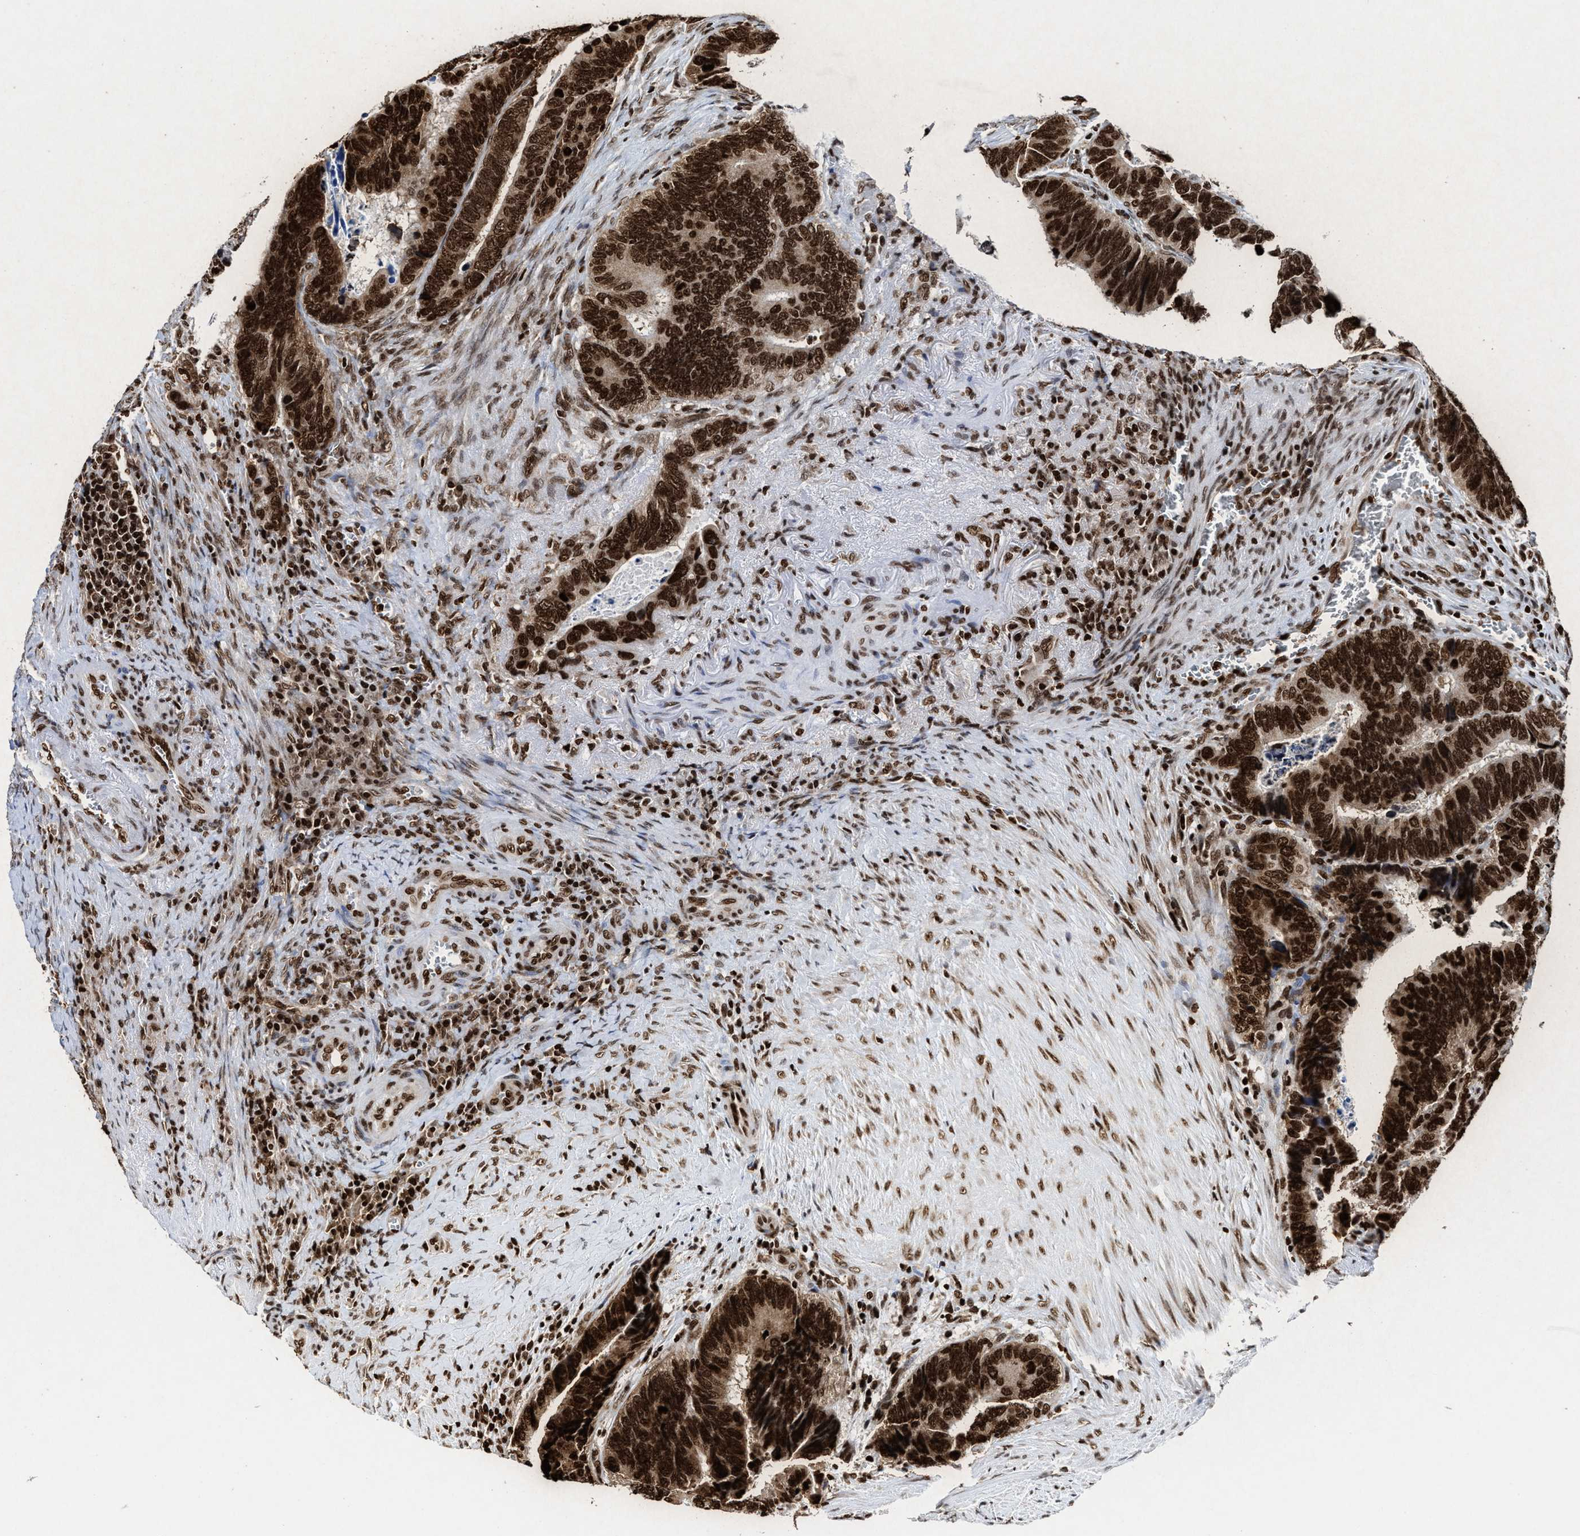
{"staining": {"intensity": "strong", "quantity": ">75%", "location": "cytoplasmic/membranous,nuclear"}, "tissue": "colorectal cancer", "cell_type": "Tumor cells", "image_type": "cancer", "snomed": [{"axis": "morphology", "description": "Adenocarcinoma, NOS"}, {"axis": "topography", "description": "Colon"}], "caption": "A histopathology image of colorectal adenocarcinoma stained for a protein demonstrates strong cytoplasmic/membranous and nuclear brown staining in tumor cells.", "gene": "ALYREF", "patient": {"sex": "male", "age": 72}}